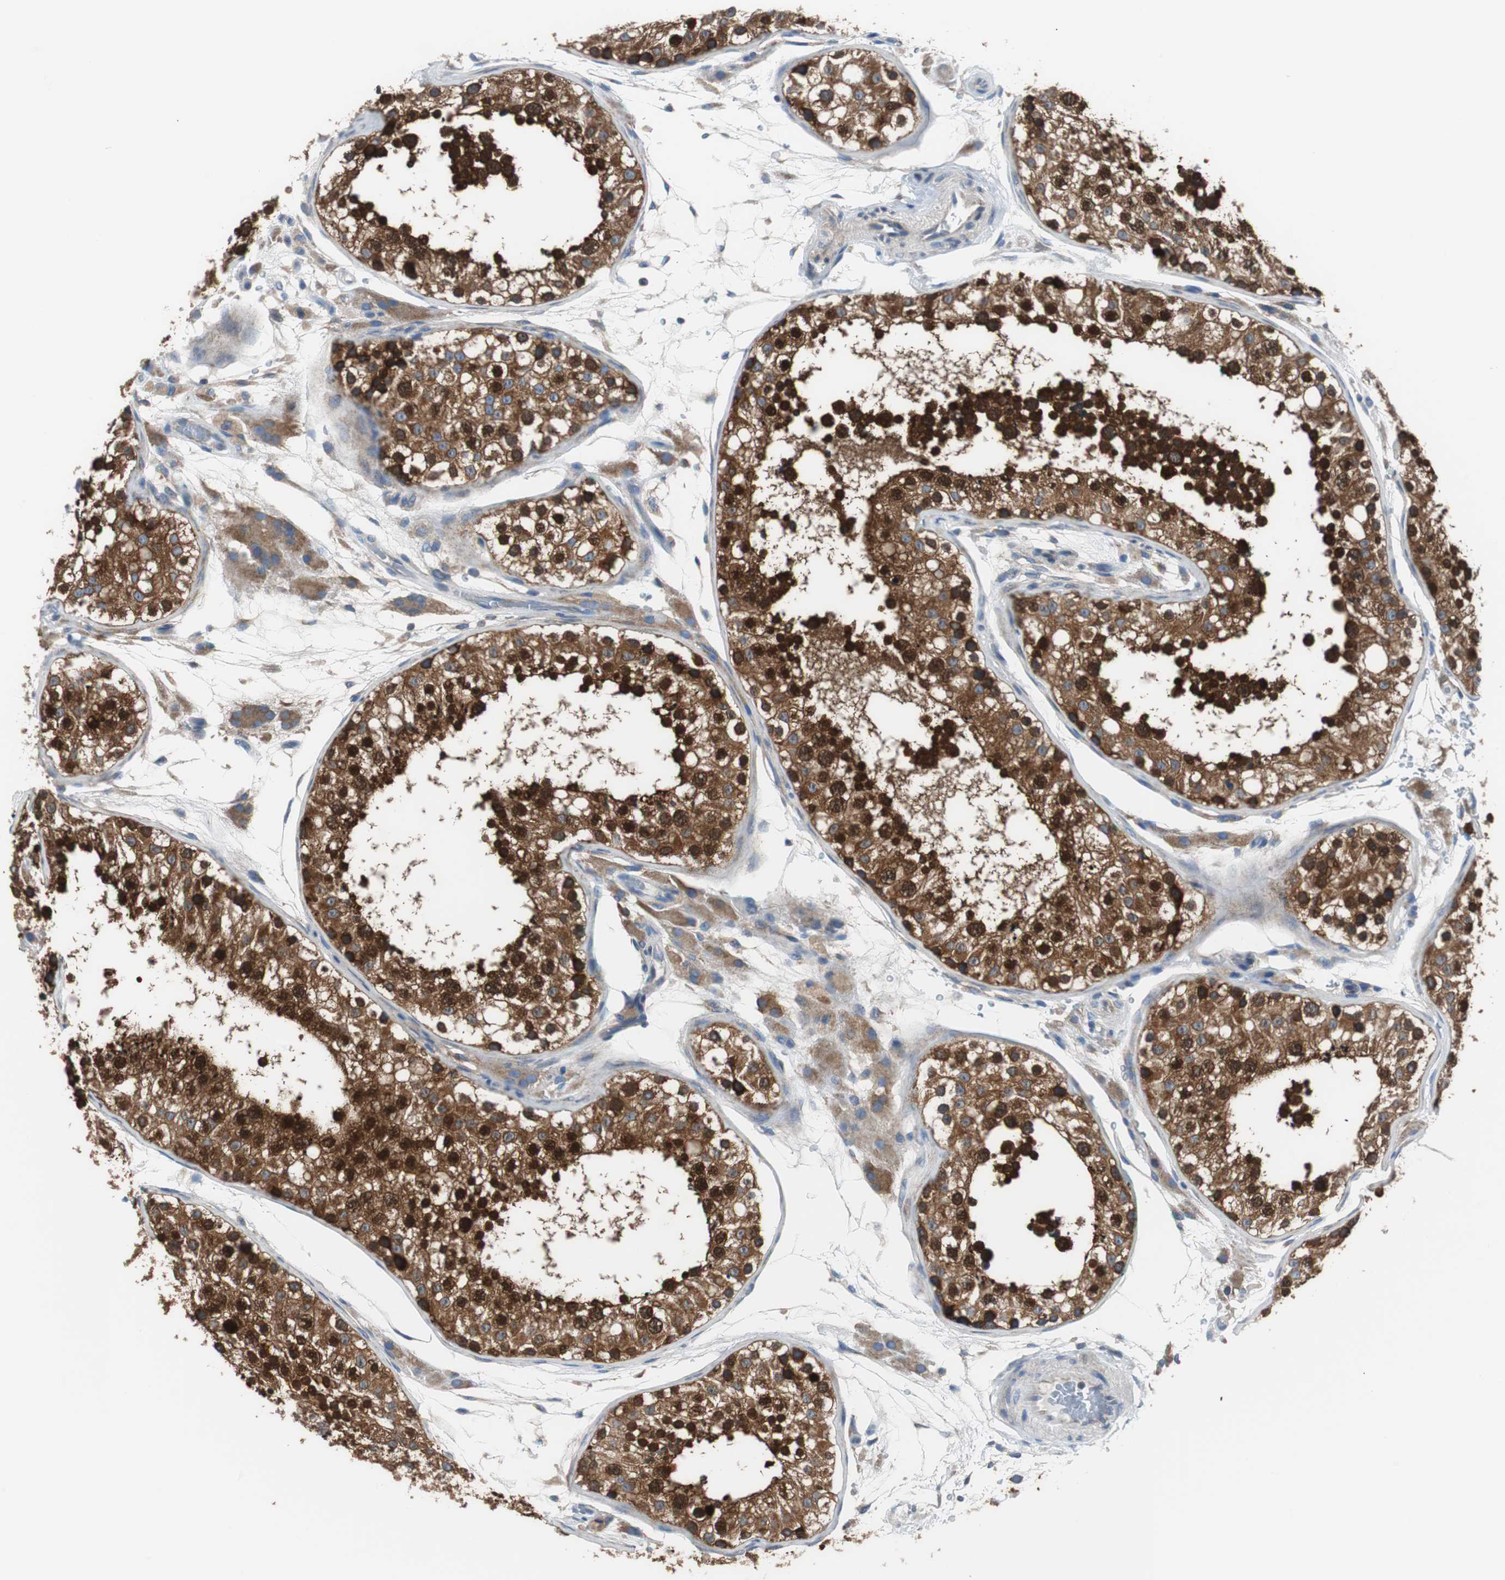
{"staining": {"intensity": "strong", "quantity": ">75%", "location": "cytoplasmic/membranous"}, "tissue": "testis", "cell_type": "Cells in seminiferous ducts", "image_type": "normal", "snomed": [{"axis": "morphology", "description": "Normal tissue, NOS"}, {"axis": "topography", "description": "Testis"}], "caption": "Approximately >75% of cells in seminiferous ducts in normal human testis display strong cytoplasmic/membranous protein staining as visualized by brown immunohistochemical staining.", "gene": "BRAF", "patient": {"sex": "male", "age": 26}}